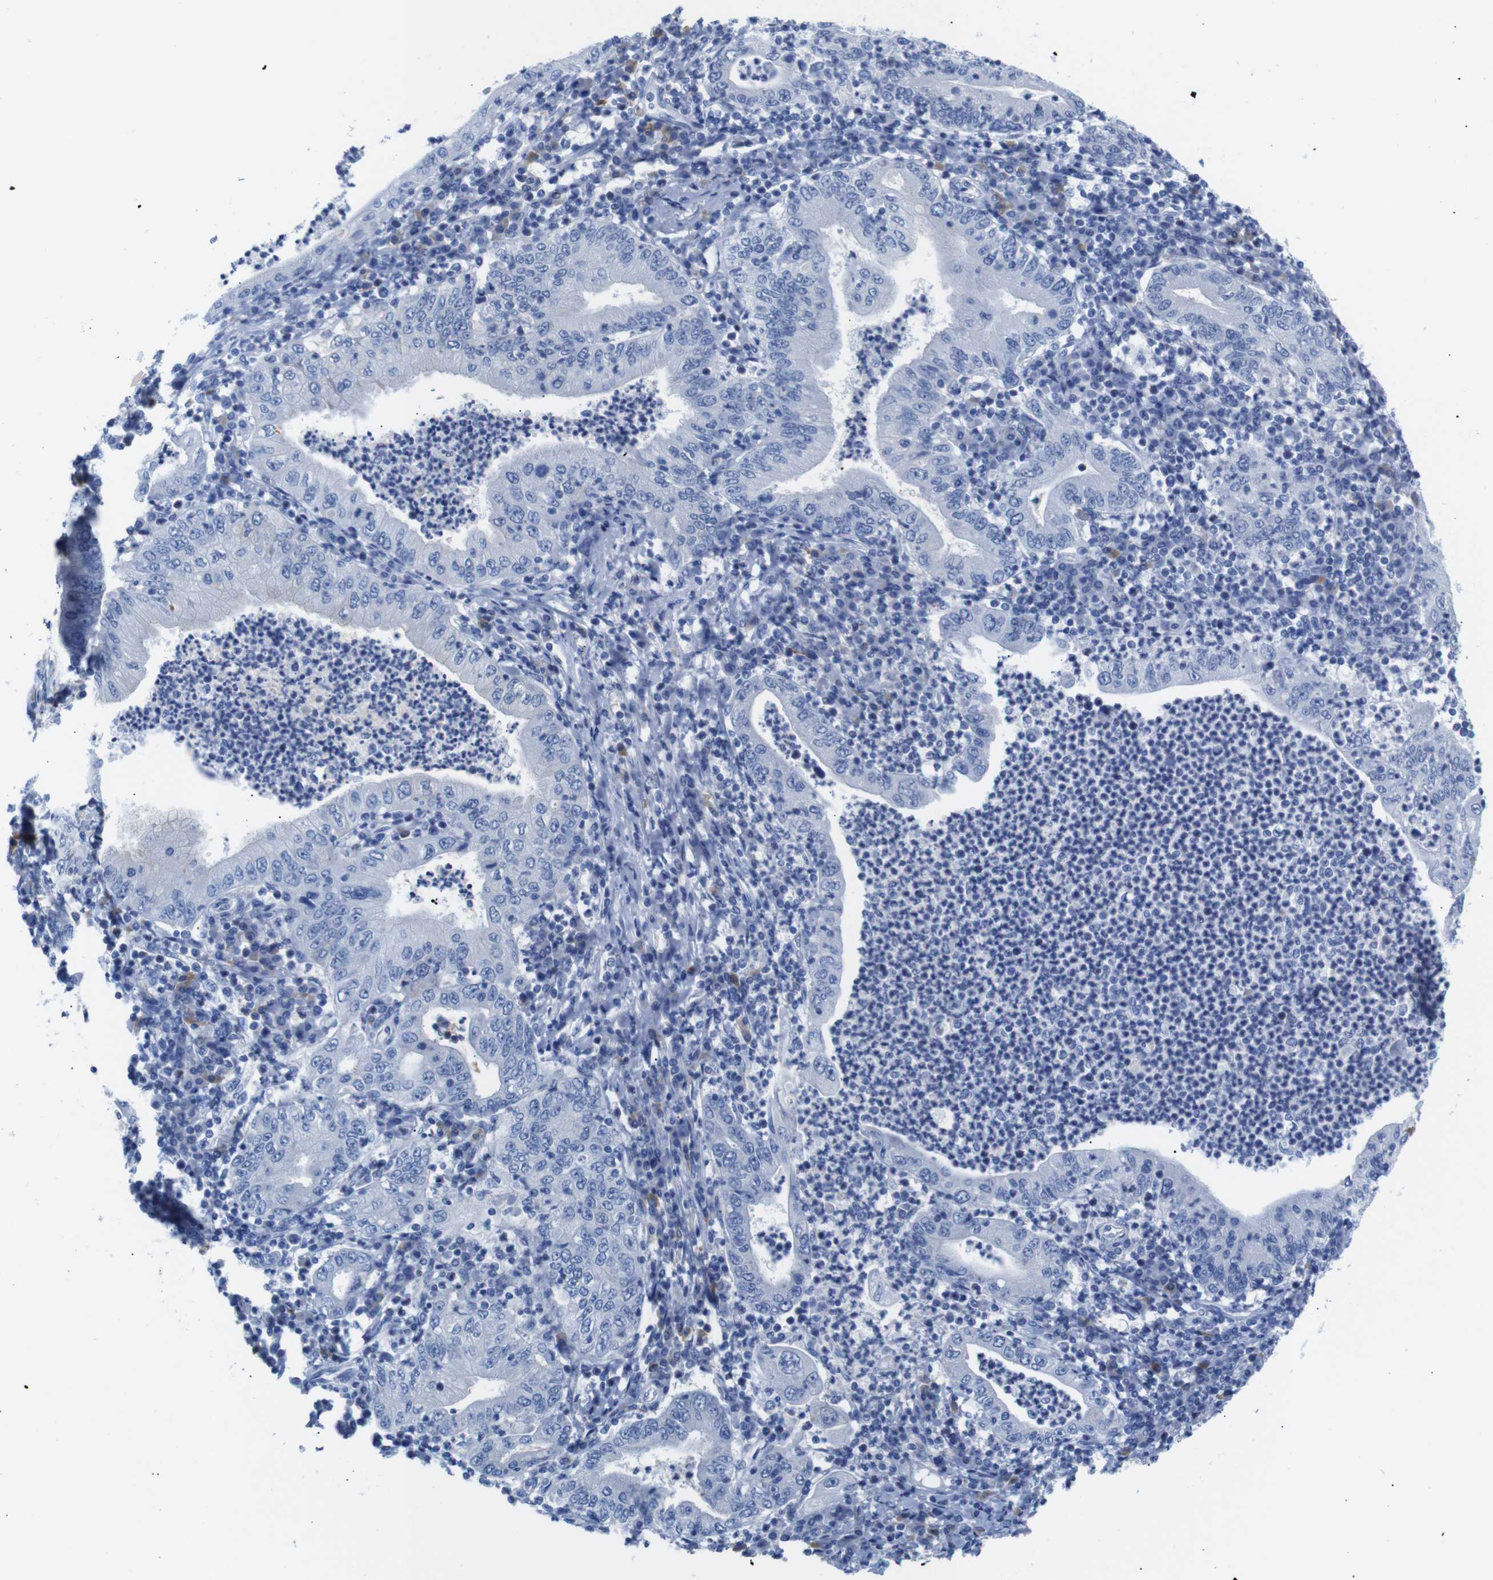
{"staining": {"intensity": "negative", "quantity": "none", "location": "none"}, "tissue": "stomach cancer", "cell_type": "Tumor cells", "image_type": "cancer", "snomed": [{"axis": "morphology", "description": "Normal tissue, NOS"}, {"axis": "morphology", "description": "Adenocarcinoma, NOS"}, {"axis": "topography", "description": "Esophagus"}, {"axis": "topography", "description": "Stomach, upper"}, {"axis": "topography", "description": "Peripheral nerve tissue"}], "caption": "IHC micrograph of neoplastic tissue: human stomach cancer stained with DAB (3,3'-diaminobenzidine) reveals no significant protein positivity in tumor cells.", "gene": "ERVMER34-1", "patient": {"sex": "male", "age": 62}}